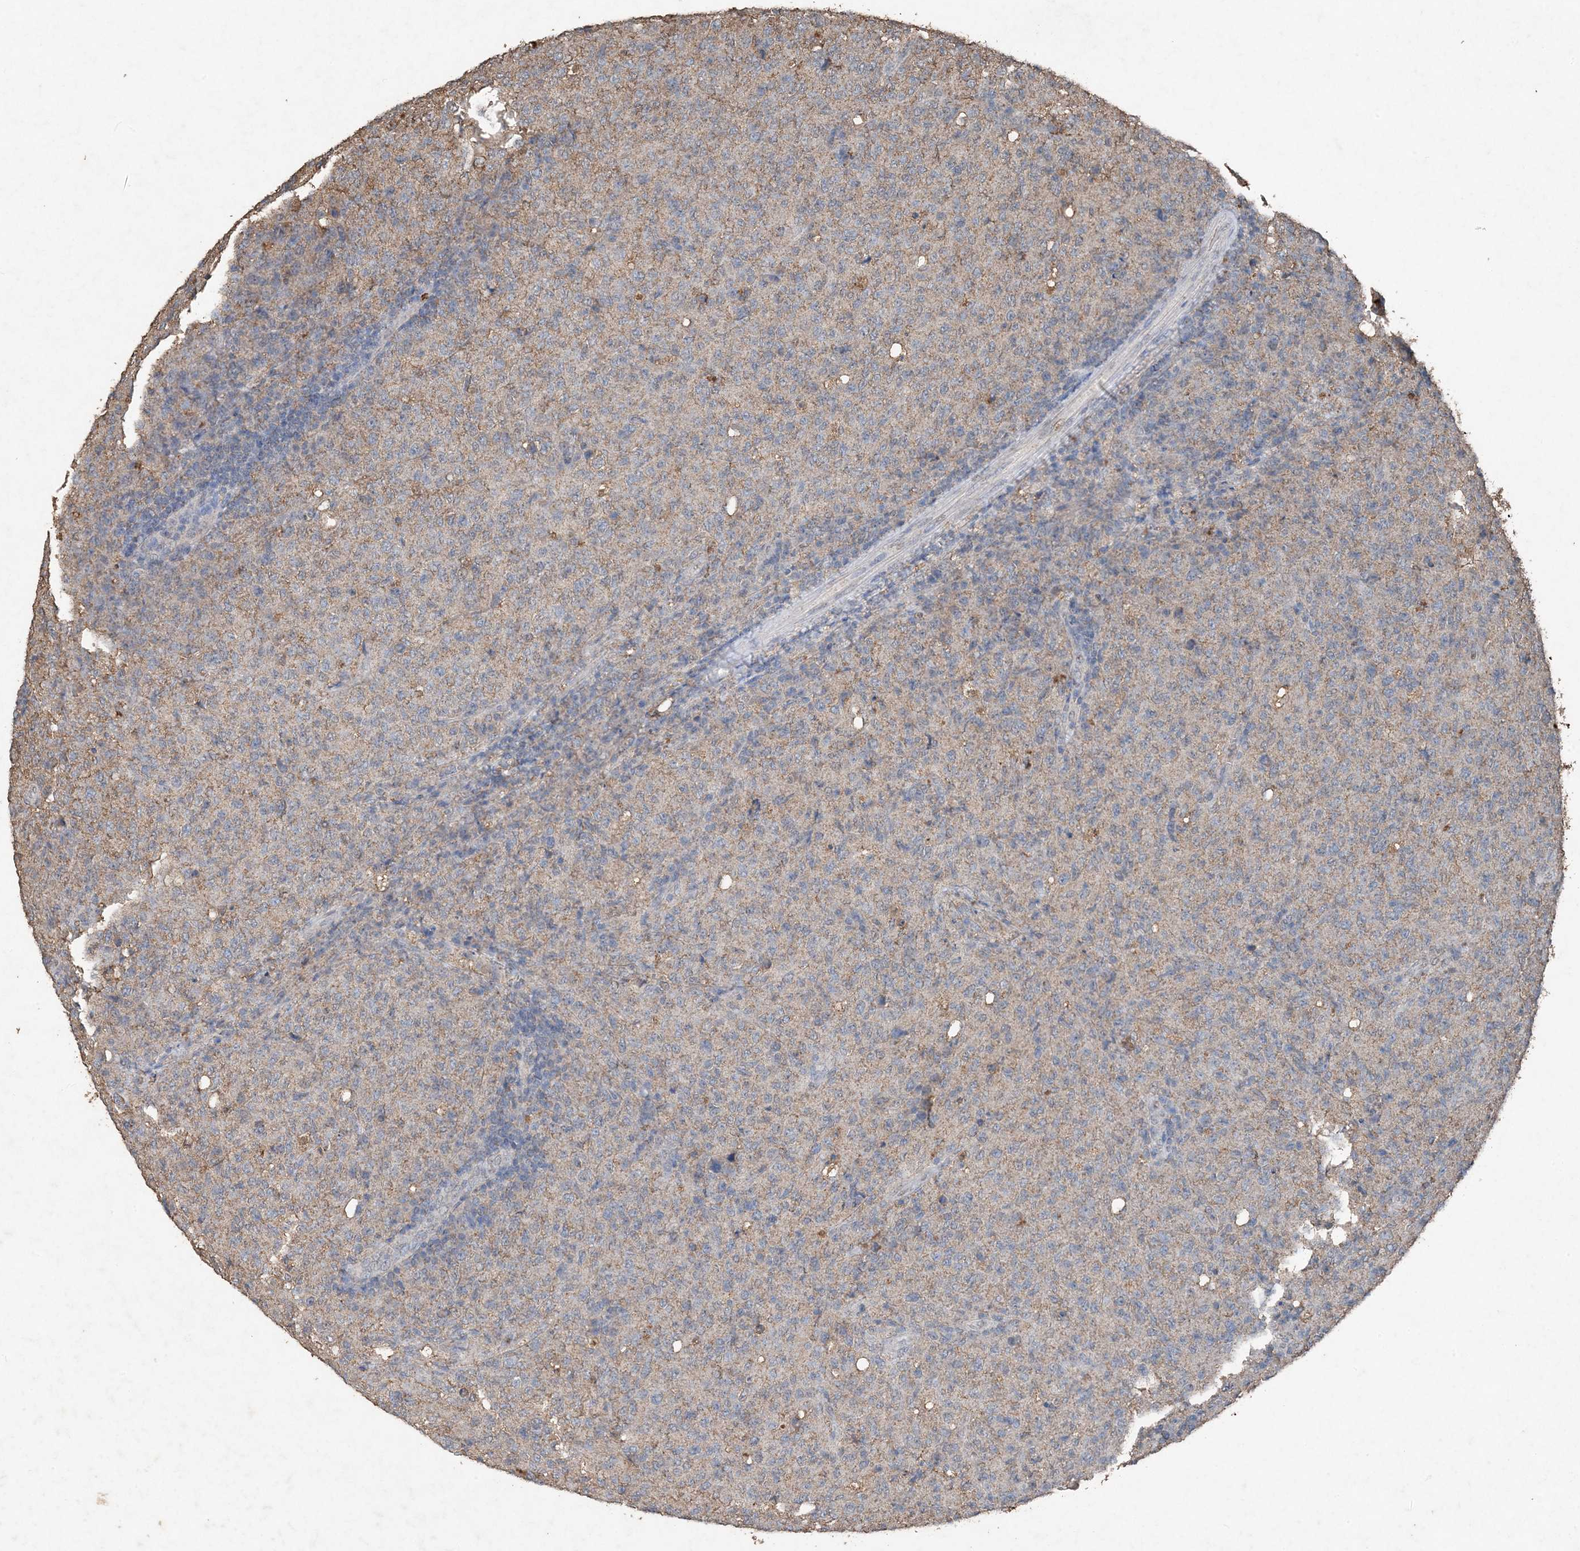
{"staining": {"intensity": "negative", "quantity": "none", "location": "none"}, "tissue": "lymphoma", "cell_type": "Tumor cells", "image_type": "cancer", "snomed": [{"axis": "morphology", "description": "Malignant lymphoma, non-Hodgkin's type, High grade"}, {"axis": "topography", "description": "Tonsil"}], "caption": "This histopathology image is of lymphoma stained with immunohistochemistry (IHC) to label a protein in brown with the nuclei are counter-stained blue. There is no expression in tumor cells. (Brightfield microscopy of DAB (3,3'-diaminobenzidine) immunohistochemistry (IHC) at high magnification).", "gene": "FCN3", "patient": {"sex": "female", "age": 36}}